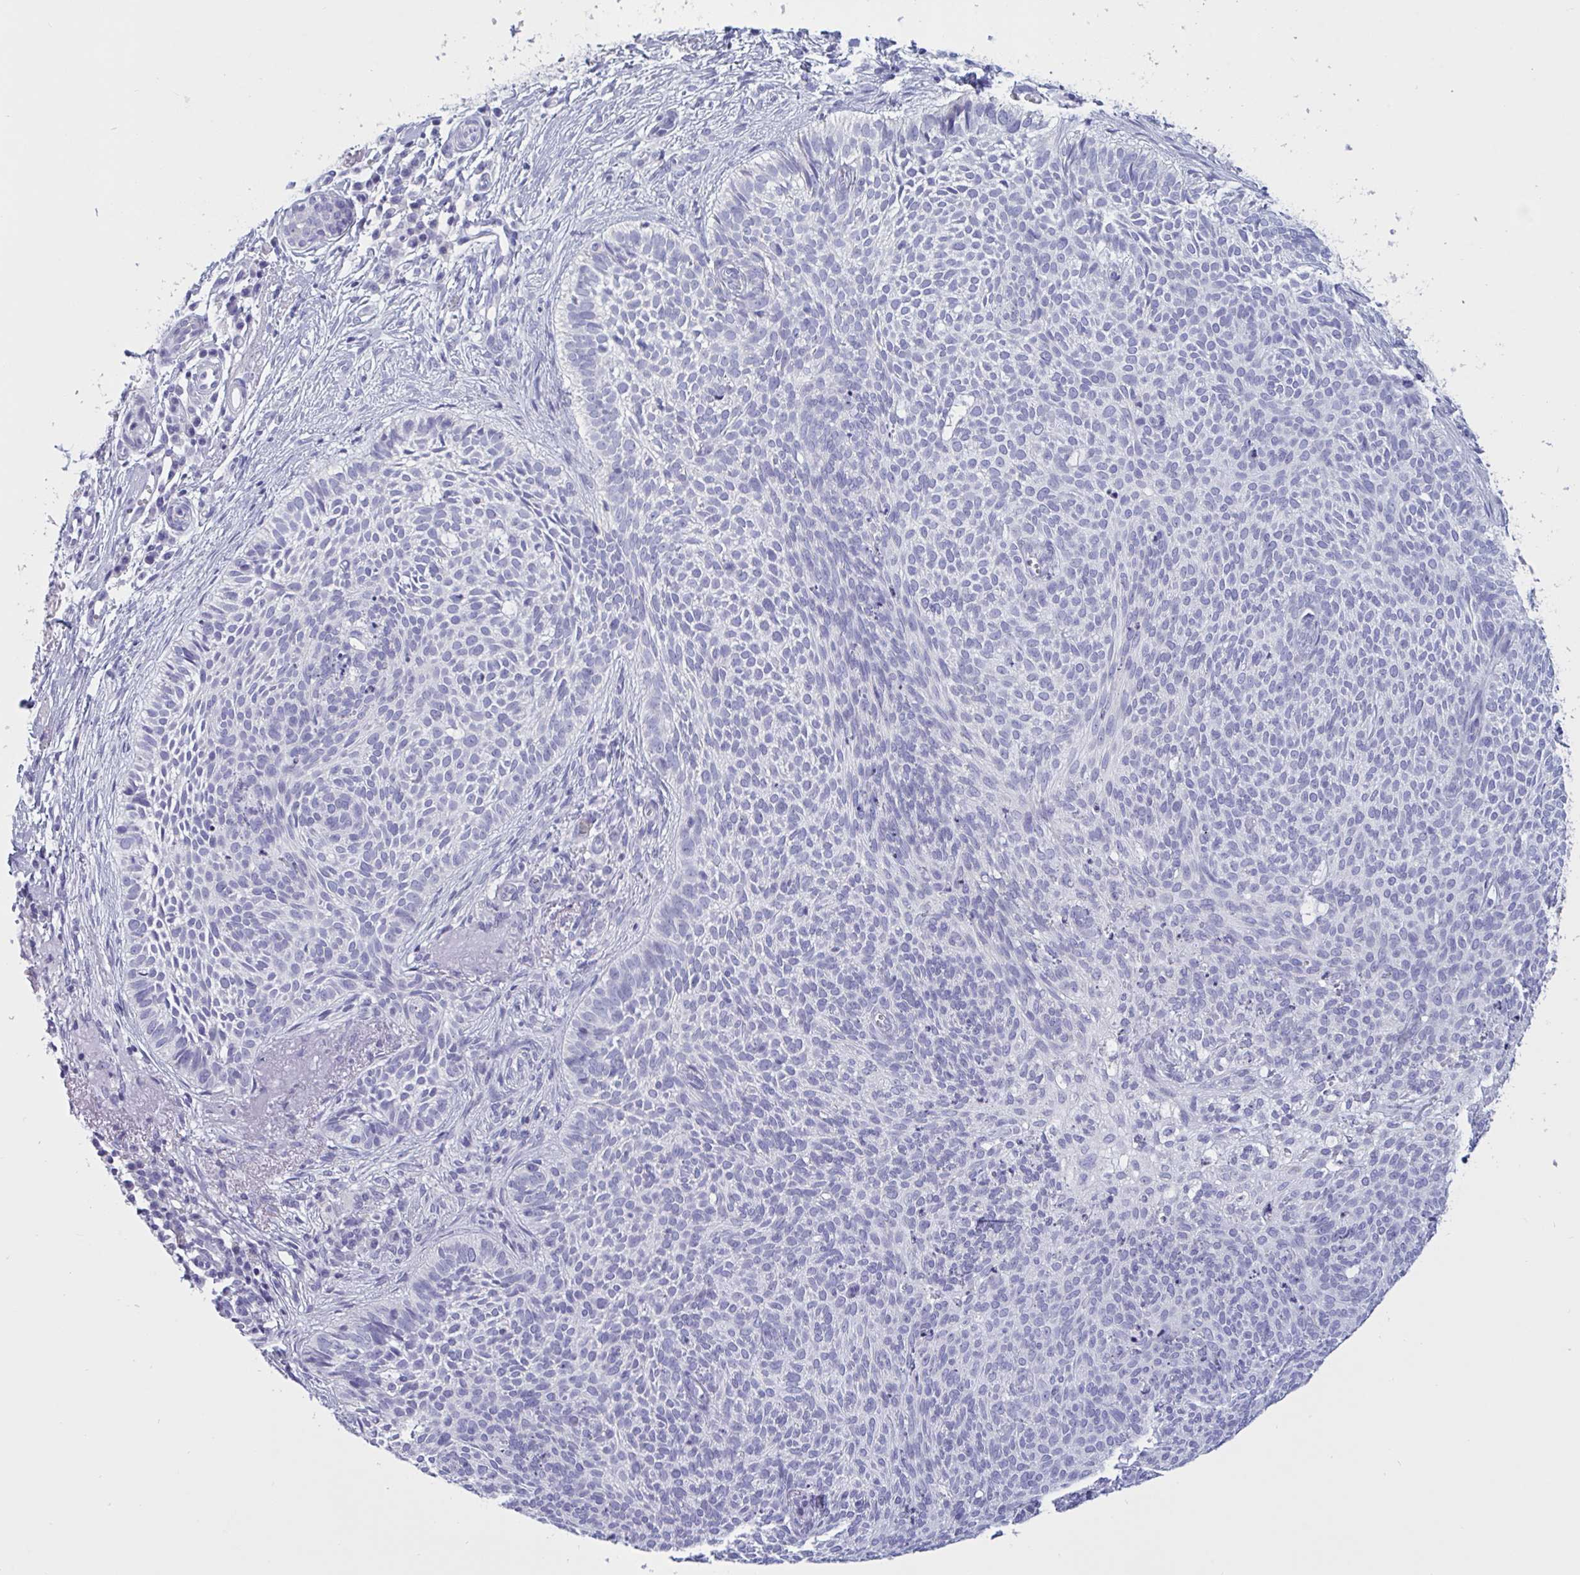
{"staining": {"intensity": "negative", "quantity": "none", "location": "none"}, "tissue": "skin cancer", "cell_type": "Tumor cells", "image_type": "cancer", "snomed": [{"axis": "morphology", "description": "Basal cell carcinoma"}, {"axis": "topography", "description": "Skin"}, {"axis": "topography", "description": "Skin of face"}], "caption": "The histopathology image reveals no significant staining in tumor cells of skin cancer (basal cell carcinoma).", "gene": "OXLD1", "patient": {"sex": "female", "age": 82}}